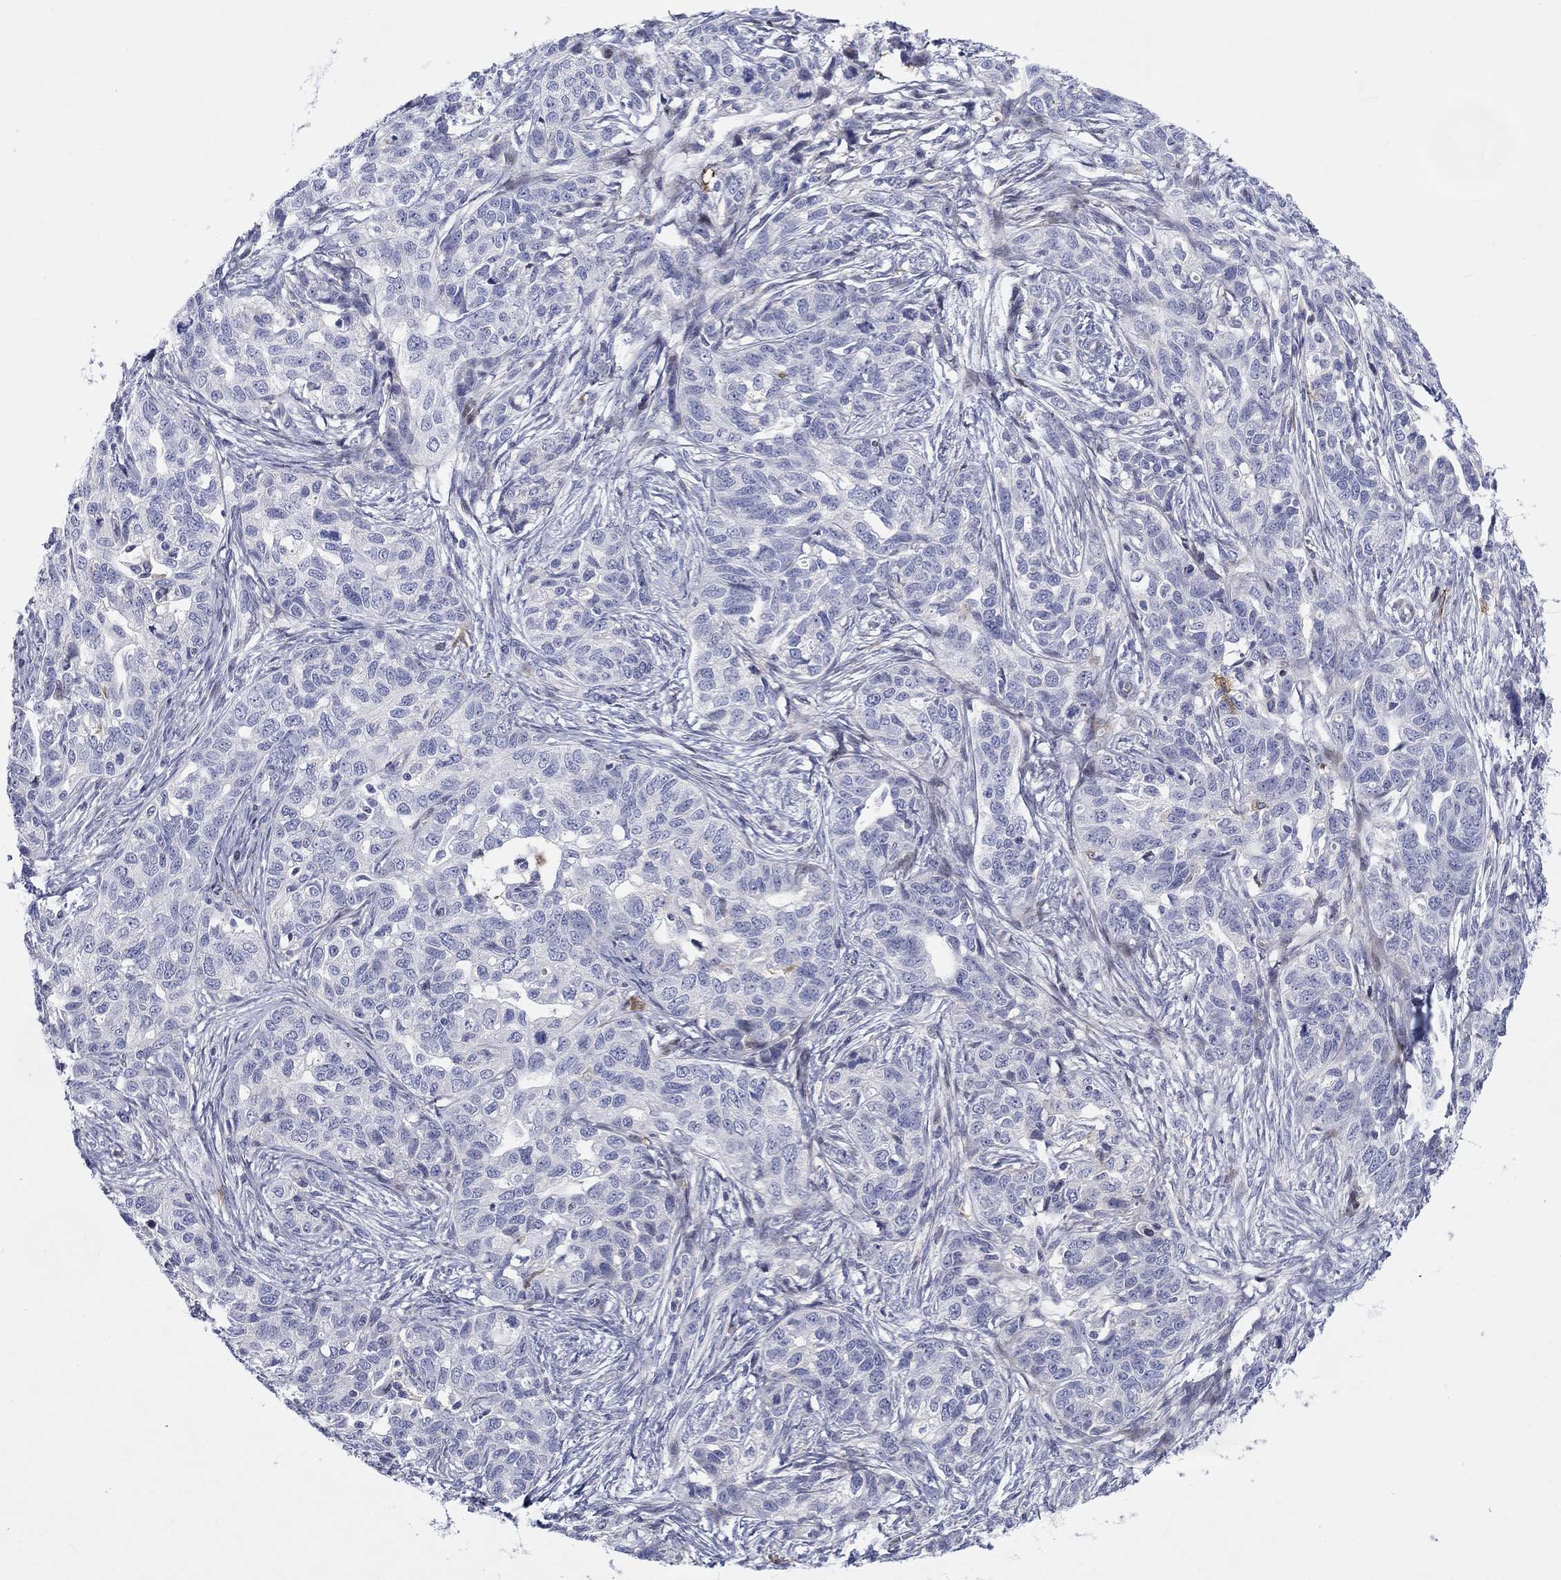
{"staining": {"intensity": "negative", "quantity": "none", "location": "none"}, "tissue": "ovarian cancer", "cell_type": "Tumor cells", "image_type": "cancer", "snomed": [{"axis": "morphology", "description": "Cystadenocarcinoma, serous, NOS"}, {"axis": "topography", "description": "Ovary"}], "caption": "Tumor cells show no significant expression in ovarian cancer.", "gene": "ARHGAP36", "patient": {"sex": "female", "age": 71}}